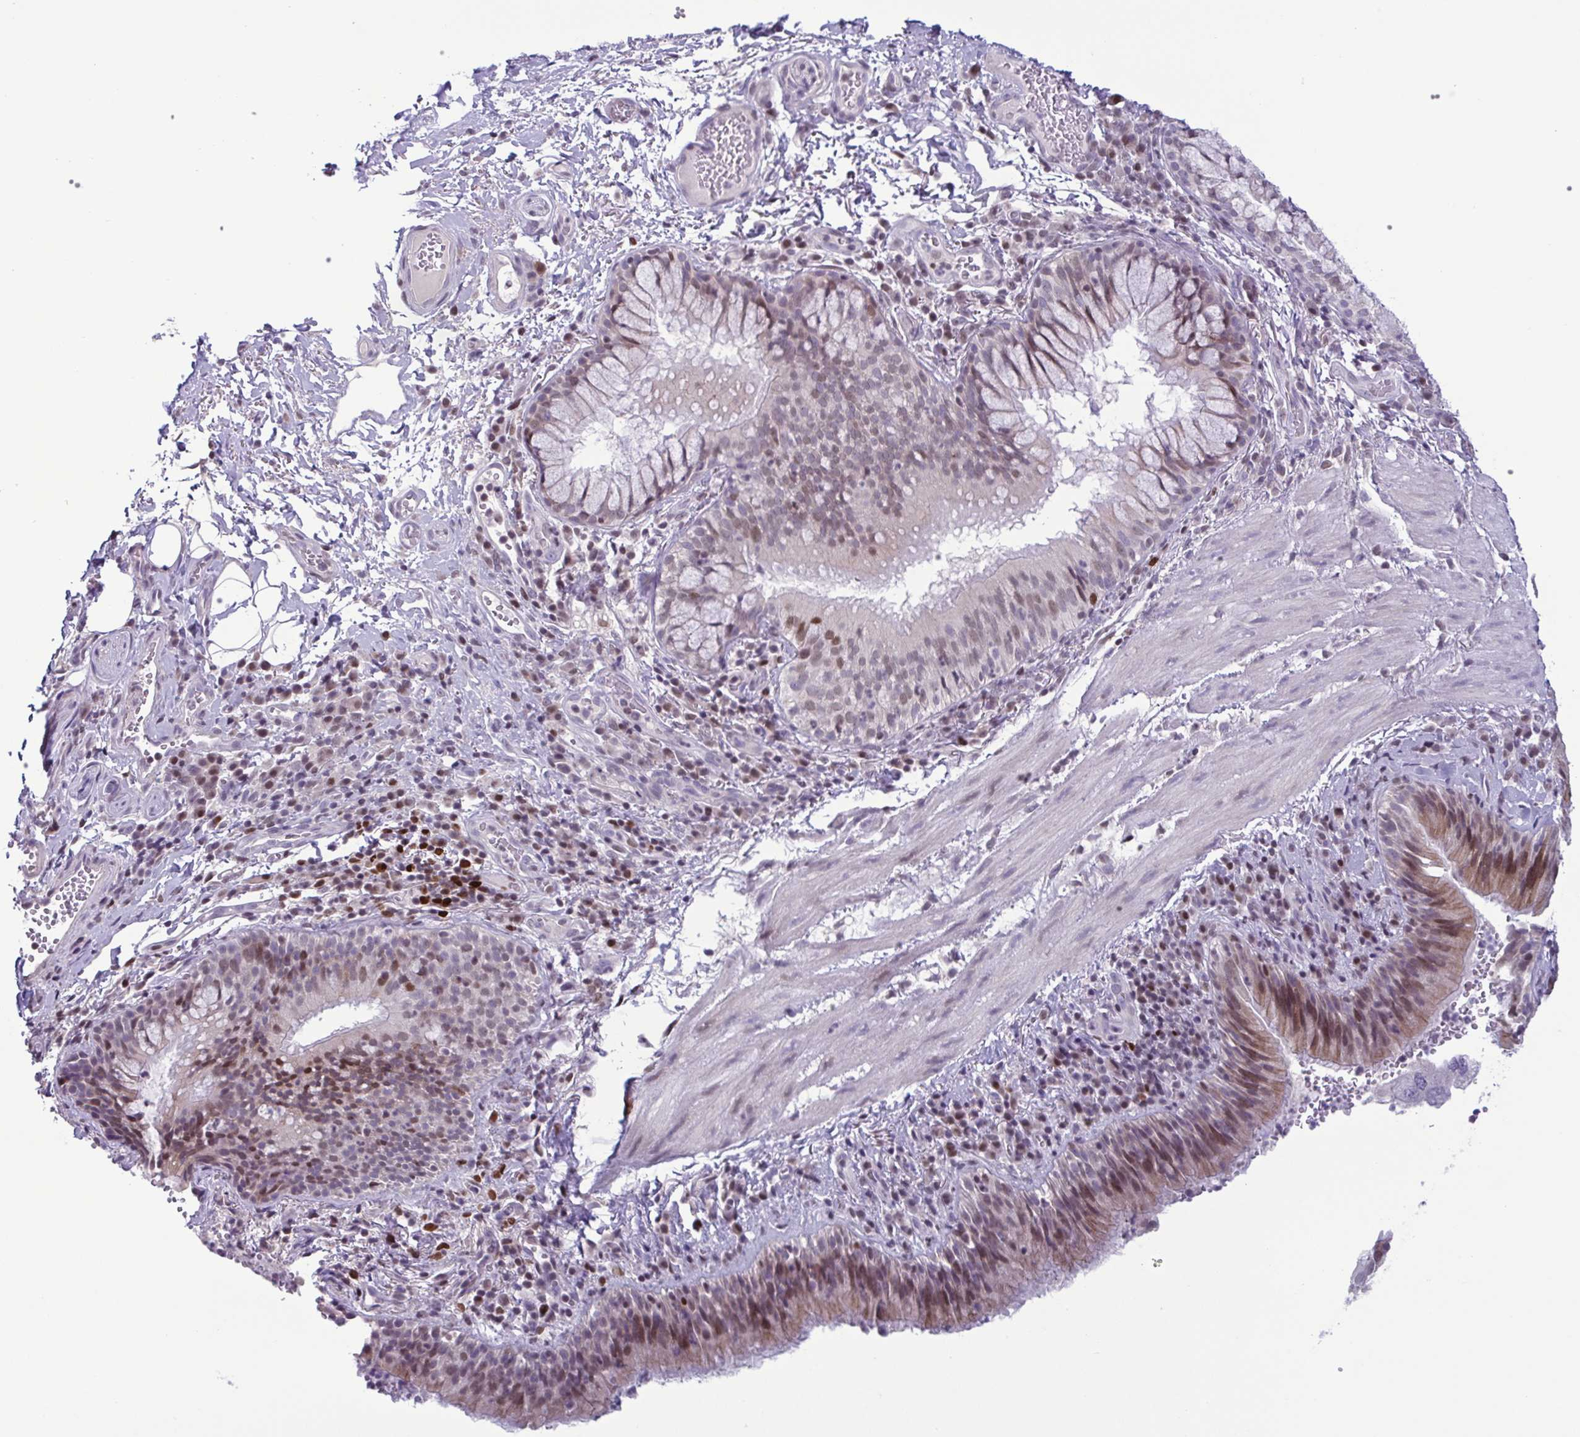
{"staining": {"intensity": "moderate", "quantity": "25%-75%", "location": "cytoplasmic/membranous,nuclear"}, "tissue": "bronchus", "cell_type": "Respiratory epithelial cells", "image_type": "normal", "snomed": [{"axis": "morphology", "description": "Normal tissue, NOS"}, {"axis": "topography", "description": "Lymph node"}, {"axis": "topography", "description": "Bronchus"}], "caption": "Immunohistochemical staining of benign human bronchus reveals moderate cytoplasmic/membranous,nuclear protein expression in approximately 25%-75% of respiratory epithelial cells. (IHC, brightfield microscopy, high magnification).", "gene": "IRF1", "patient": {"sex": "male", "age": 56}}